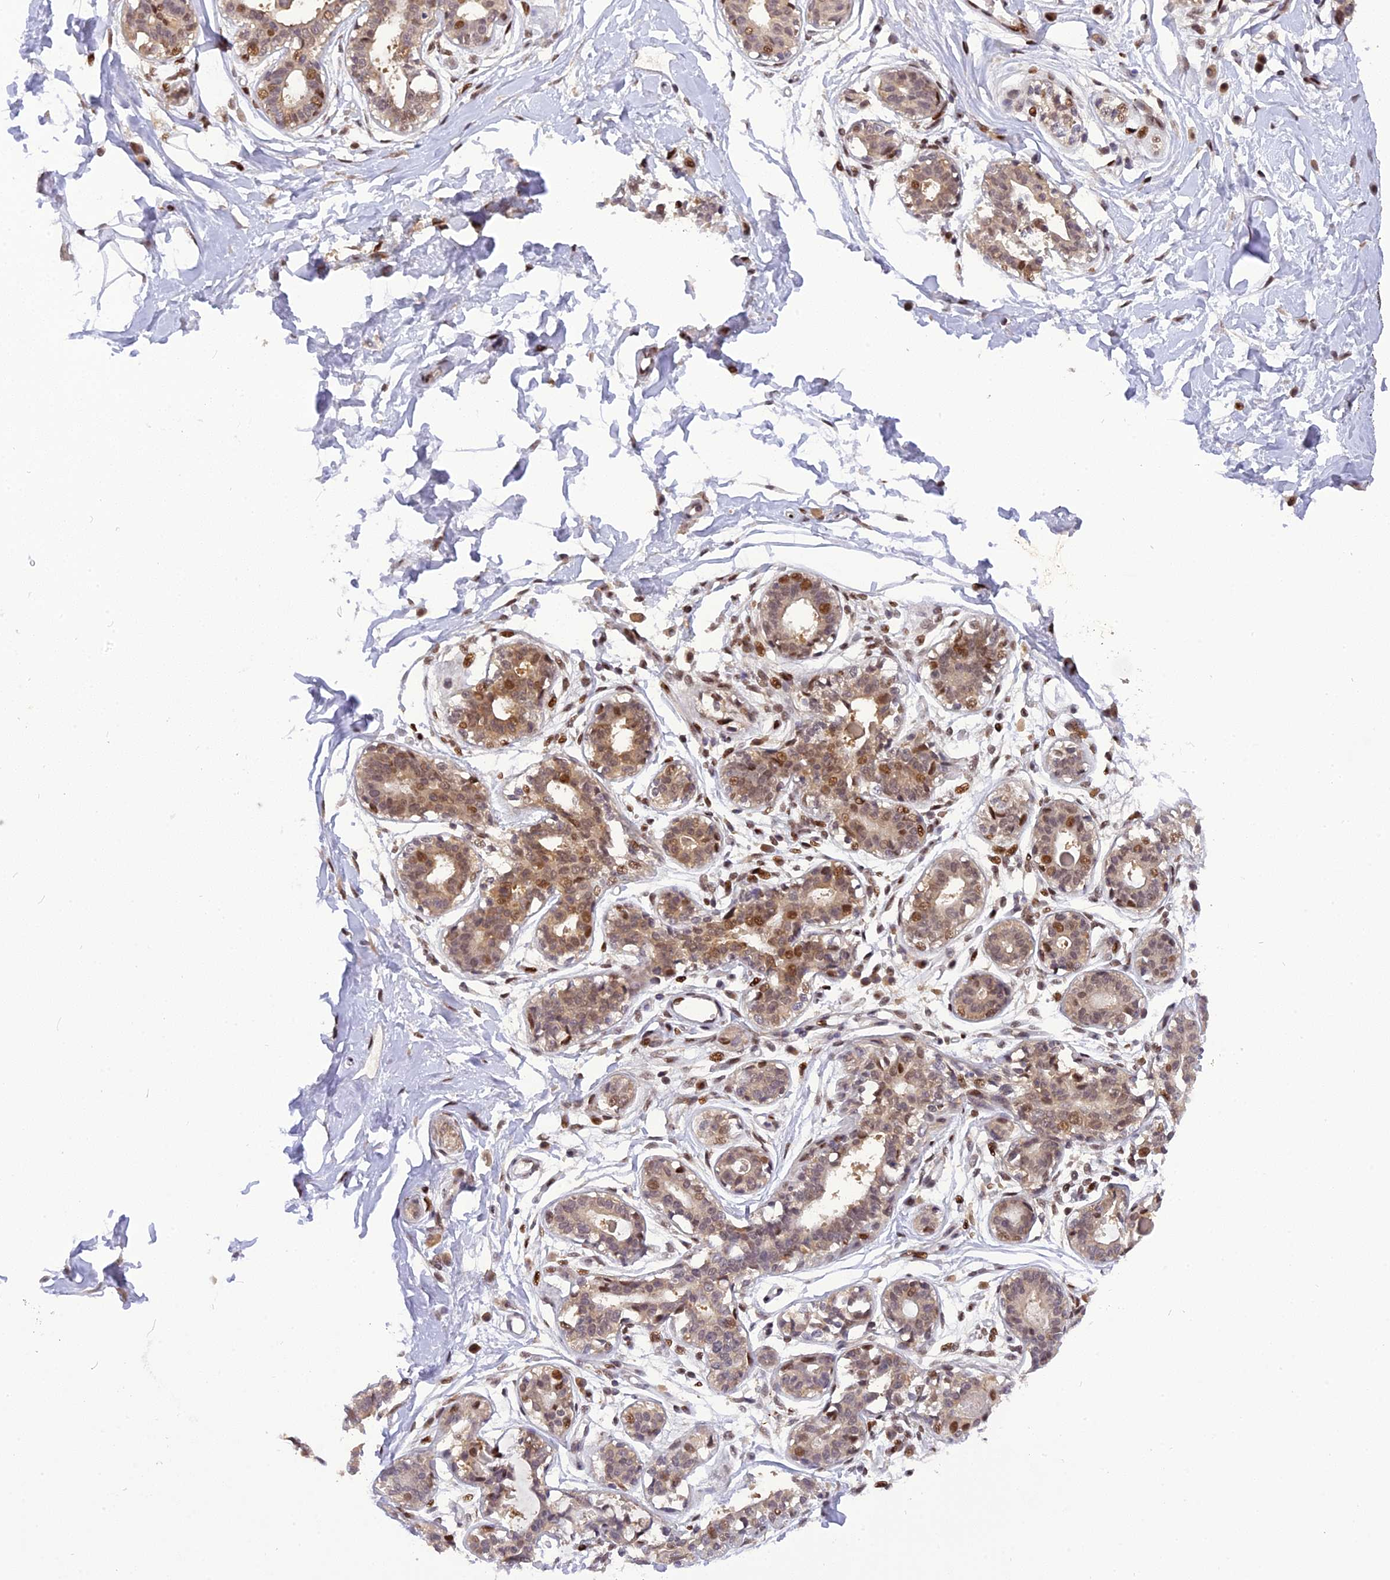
{"staining": {"intensity": "weak", "quantity": ">75%", "location": "nuclear"}, "tissue": "breast", "cell_type": "Adipocytes", "image_type": "normal", "snomed": [{"axis": "morphology", "description": "Normal tissue, NOS"}, {"axis": "topography", "description": "Breast"}], "caption": "Immunohistochemical staining of benign human breast exhibits low levels of weak nuclear positivity in approximately >75% of adipocytes.", "gene": "RABGGTA", "patient": {"sex": "female", "age": 45}}